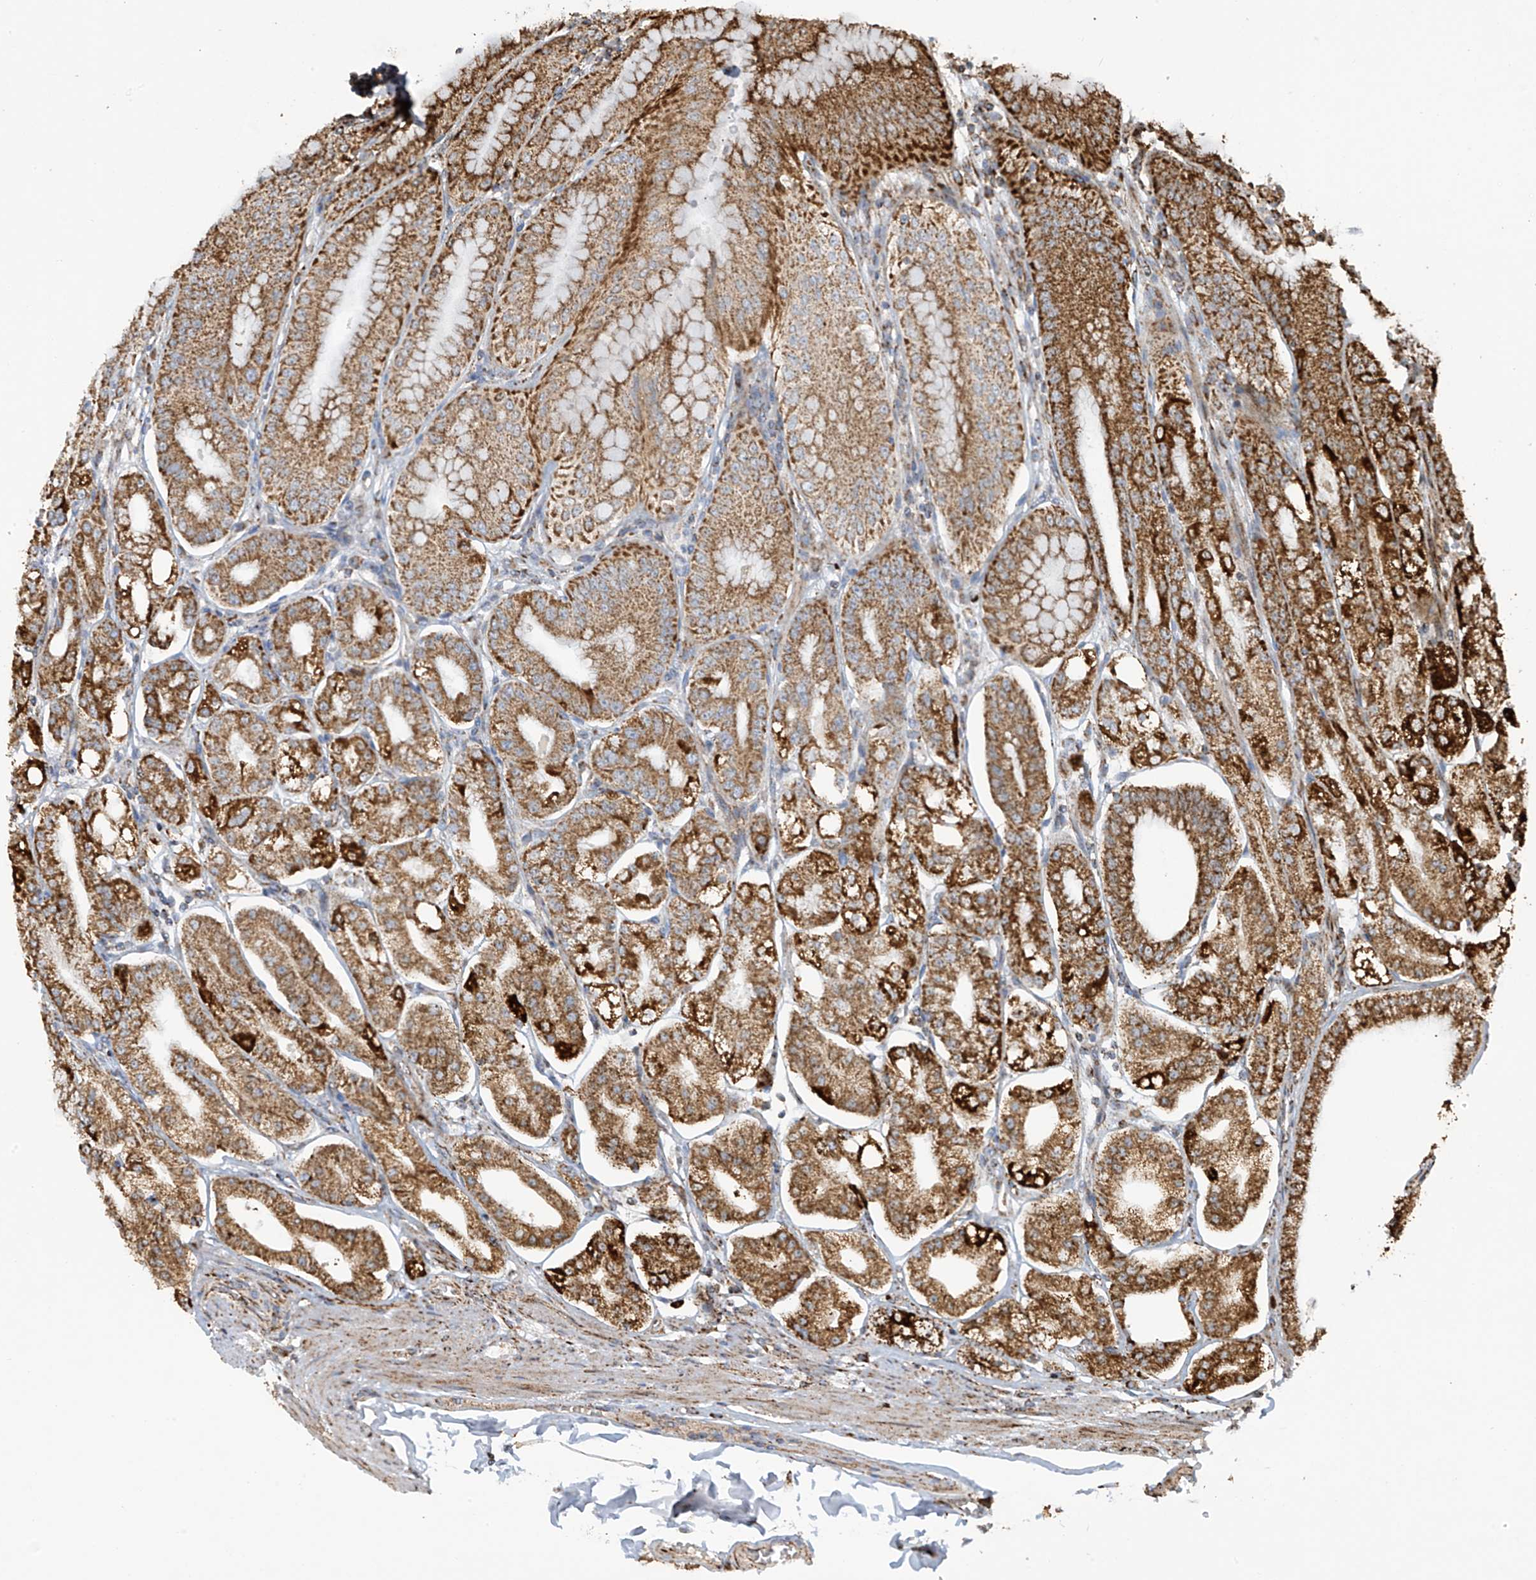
{"staining": {"intensity": "strong", "quantity": ">75%", "location": "cytoplasmic/membranous"}, "tissue": "stomach", "cell_type": "Glandular cells", "image_type": "normal", "snomed": [{"axis": "morphology", "description": "Normal tissue, NOS"}, {"axis": "topography", "description": "Stomach, lower"}], "caption": "Protein analysis of normal stomach reveals strong cytoplasmic/membranous positivity in approximately >75% of glandular cells.", "gene": "COX10", "patient": {"sex": "male", "age": 71}}